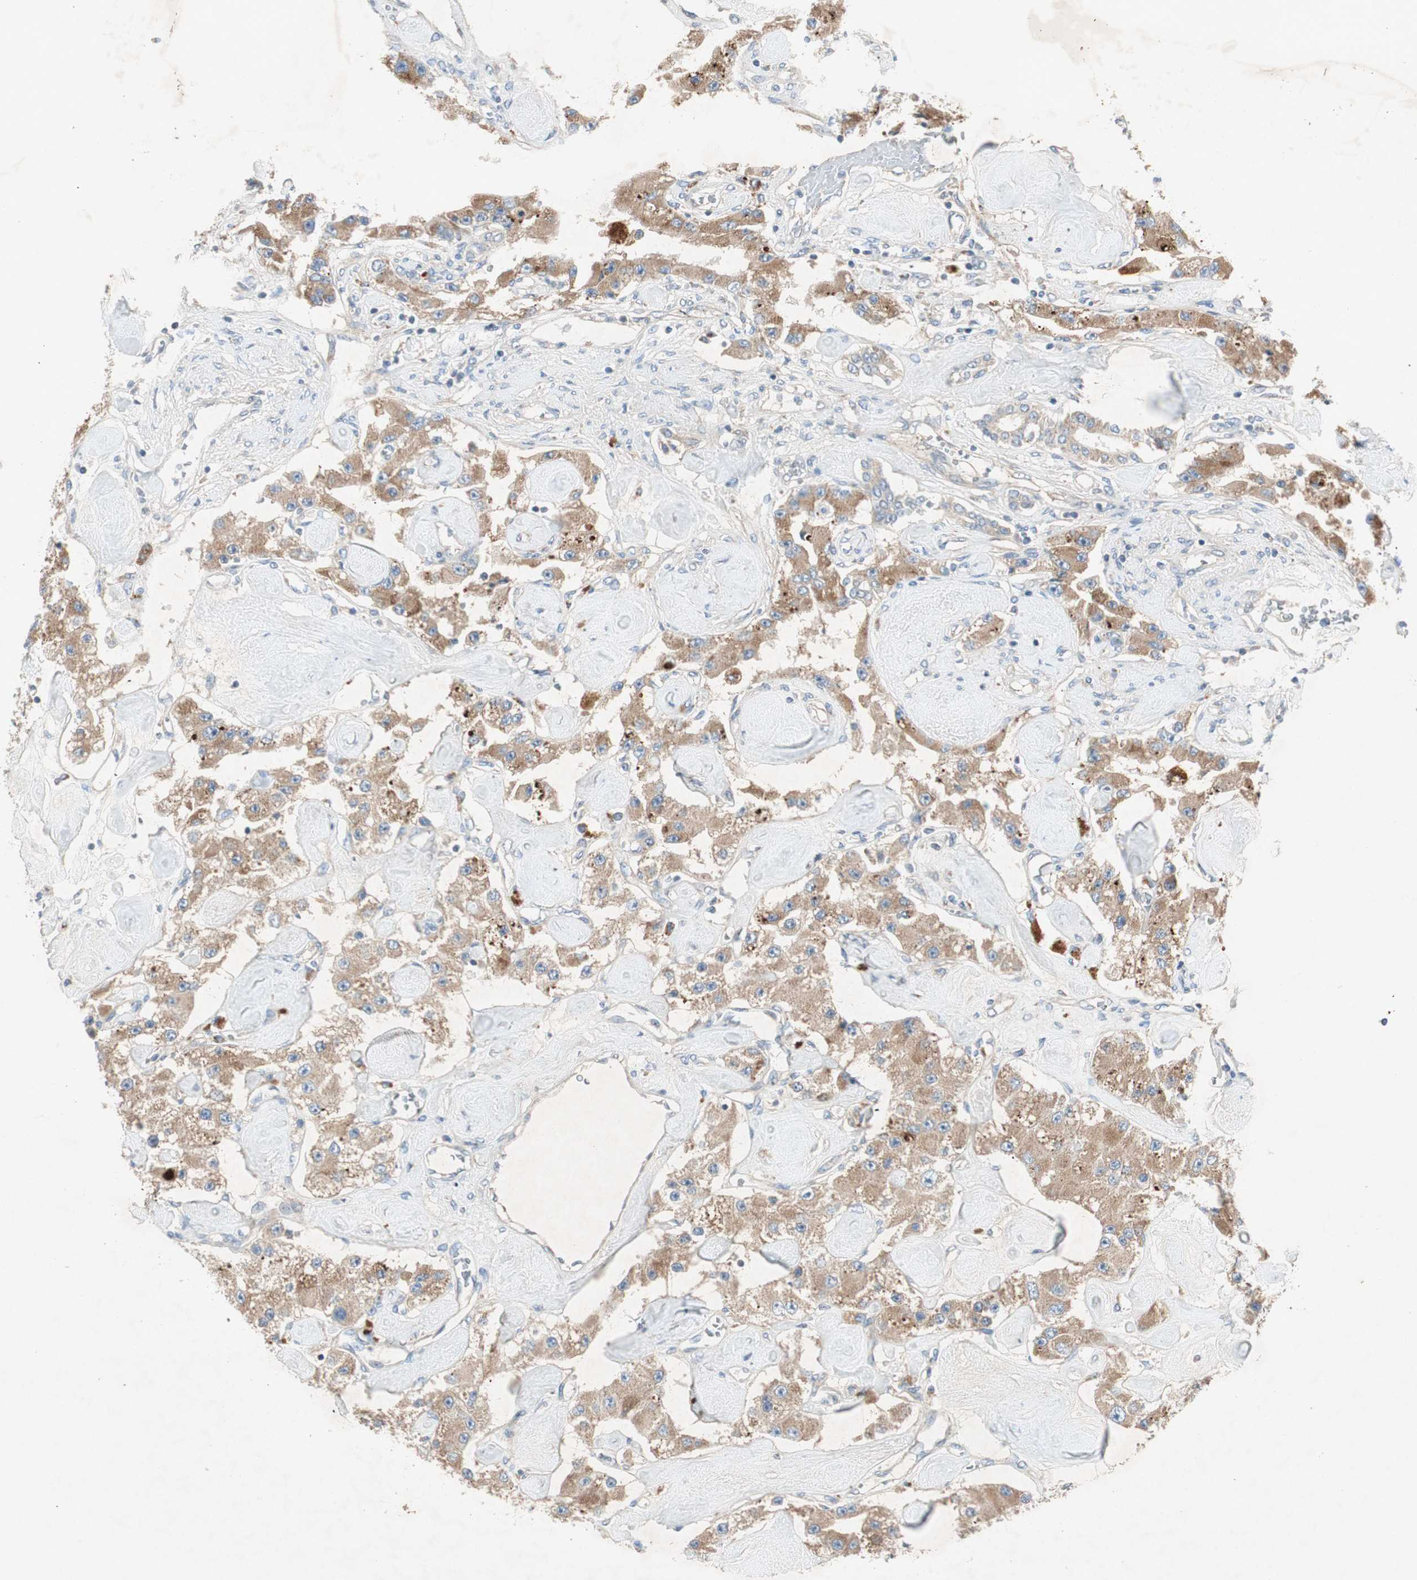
{"staining": {"intensity": "moderate", "quantity": ">75%", "location": "cytoplasmic/membranous"}, "tissue": "carcinoid", "cell_type": "Tumor cells", "image_type": "cancer", "snomed": [{"axis": "morphology", "description": "Carcinoid, malignant, NOS"}, {"axis": "topography", "description": "Pancreas"}], "caption": "Protein expression by immunohistochemistry (IHC) reveals moderate cytoplasmic/membranous expression in approximately >75% of tumor cells in carcinoid (malignant). (DAB = brown stain, brightfield microscopy at high magnification).", "gene": "RPL23", "patient": {"sex": "male", "age": 41}}